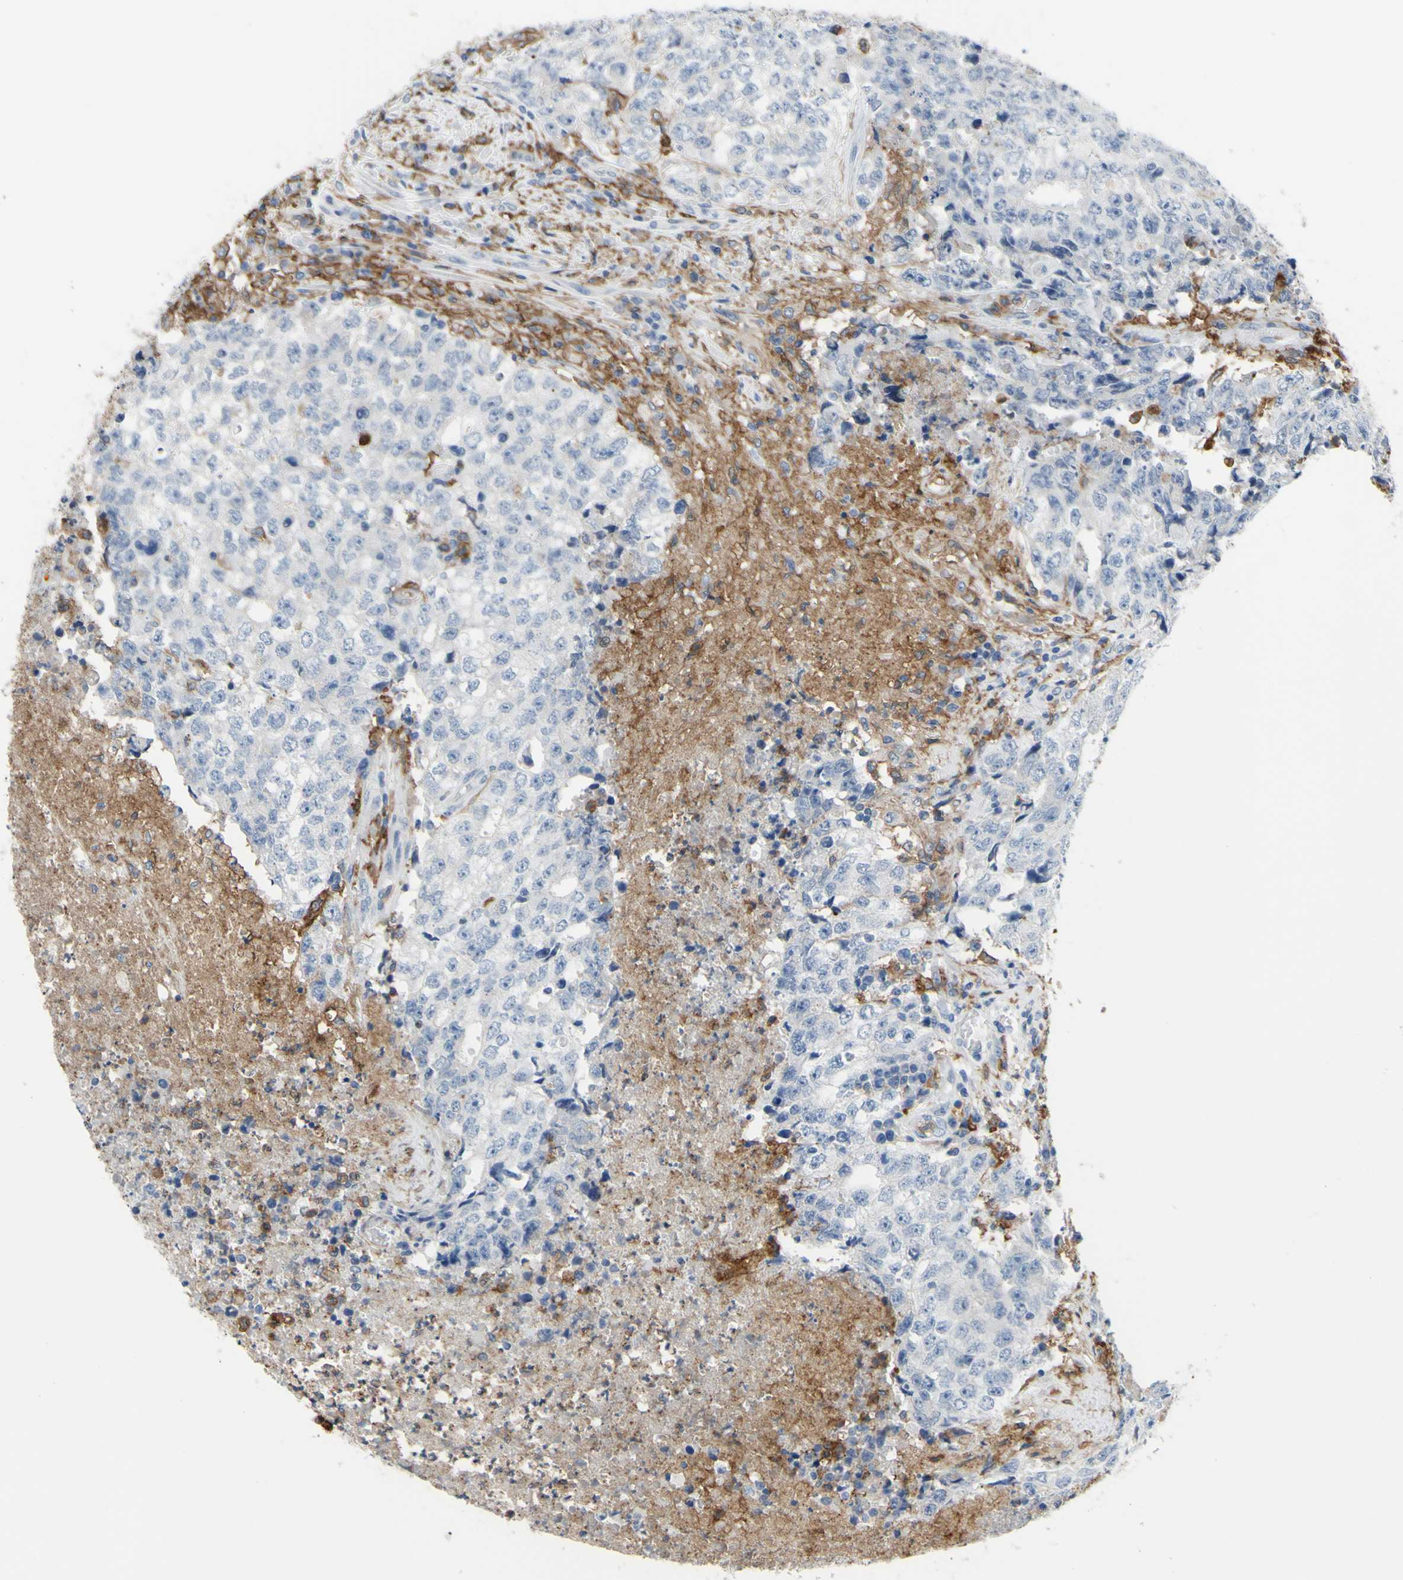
{"staining": {"intensity": "negative", "quantity": "none", "location": "none"}, "tissue": "testis cancer", "cell_type": "Tumor cells", "image_type": "cancer", "snomed": [{"axis": "morphology", "description": "Necrosis, NOS"}, {"axis": "morphology", "description": "Carcinoma, Embryonal, NOS"}, {"axis": "topography", "description": "Testis"}], "caption": "Tumor cells are negative for brown protein staining in testis cancer.", "gene": "FCGR2A", "patient": {"sex": "male", "age": 19}}